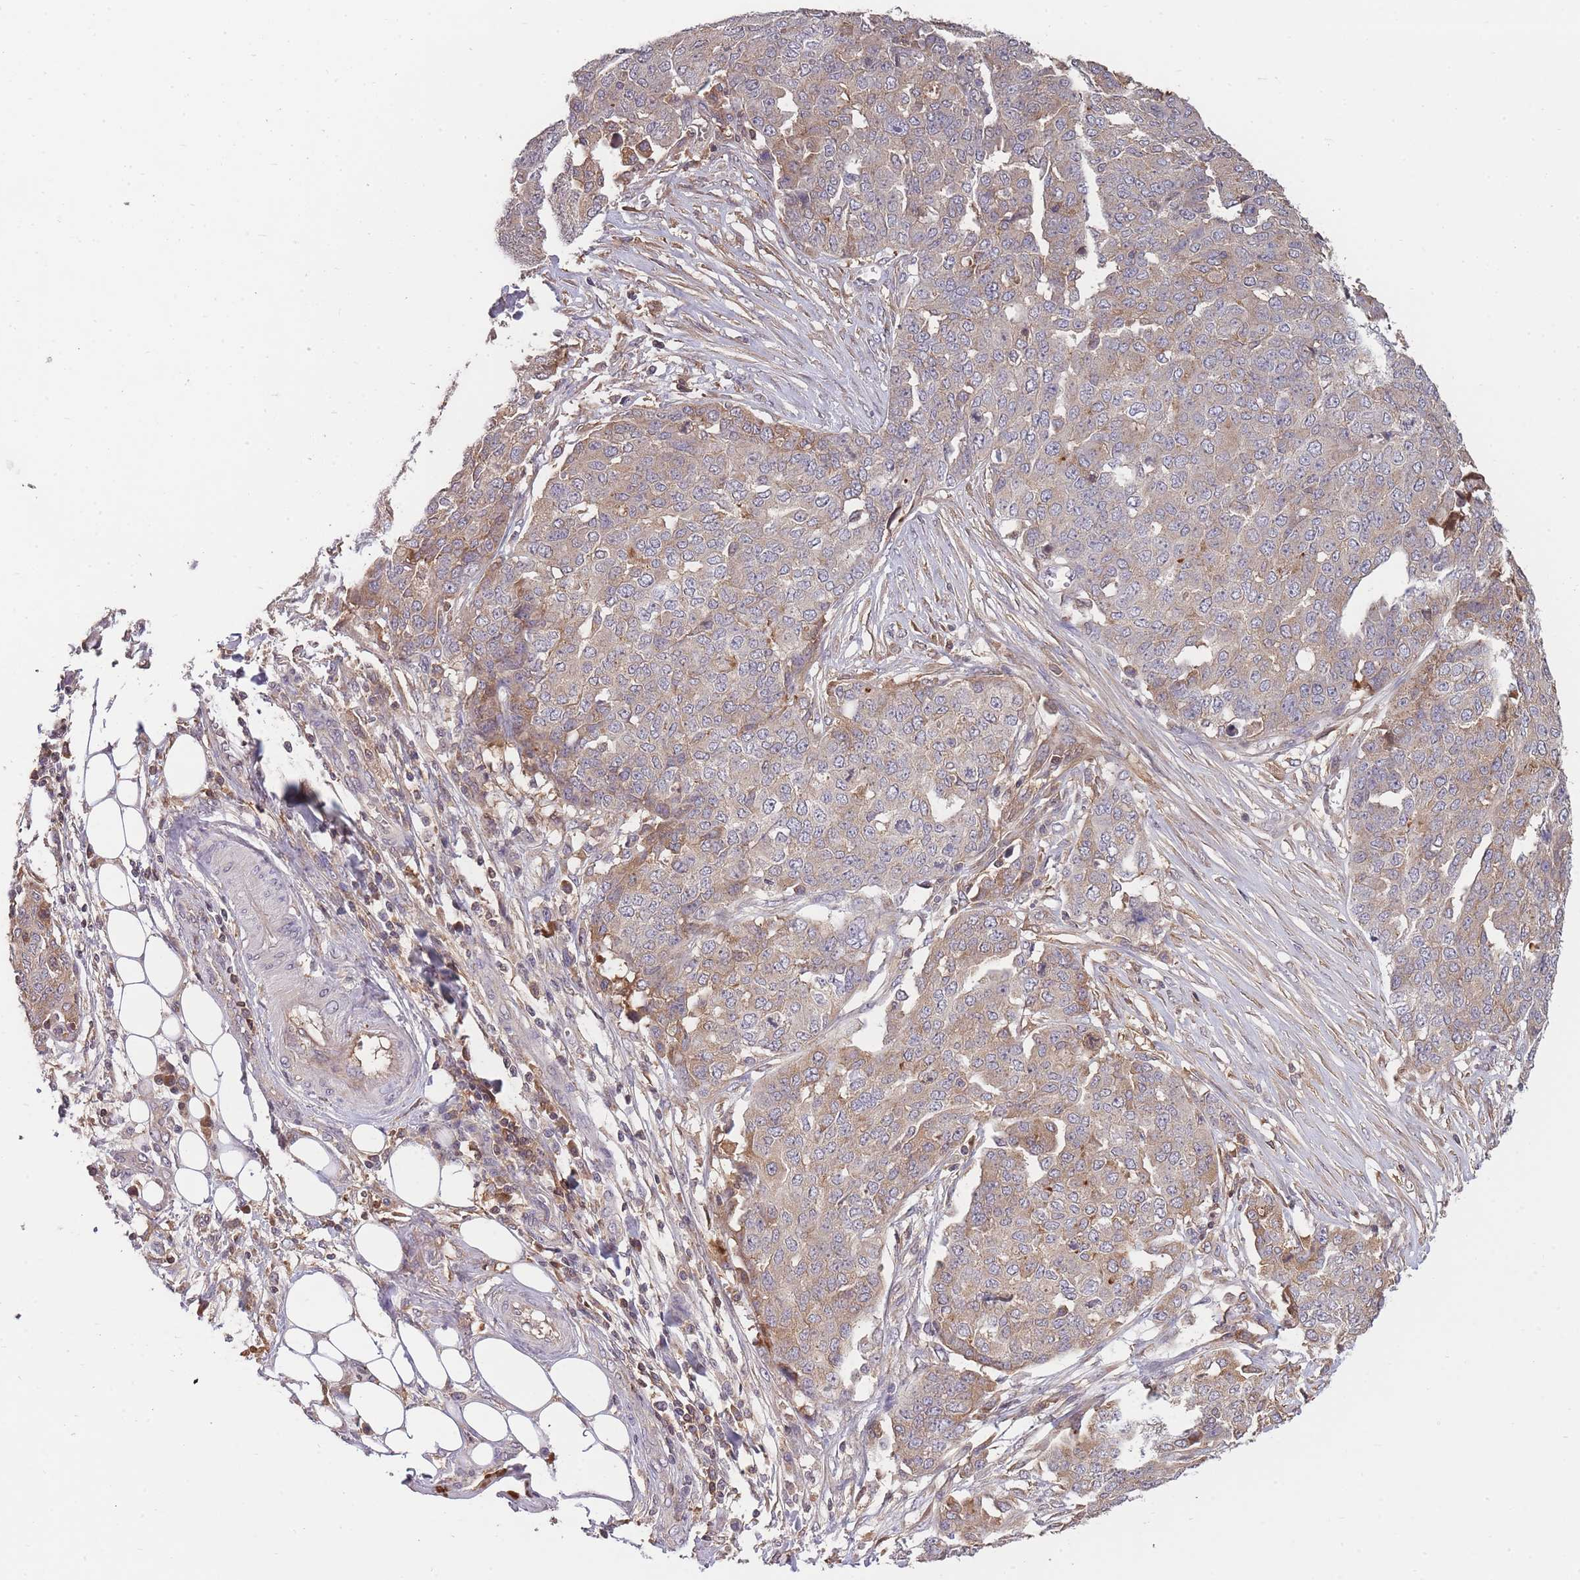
{"staining": {"intensity": "moderate", "quantity": "<25%", "location": "cytoplasmic/membranous"}, "tissue": "ovarian cancer", "cell_type": "Tumor cells", "image_type": "cancer", "snomed": [{"axis": "morphology", "description": "Cystadenocarcinoma, serous, NOS"}, {"axis": "topography", "description": "Soft tissue"}, {"axis": "topography", "description": "Ovary"}], "caption": "Moderate cytoplasmic/membranous staining is appreciated in about <25% of tumor cells in ovarian cancer.", "gene": "RALGDS", "patient": {"sex": "female", "age": 57}}